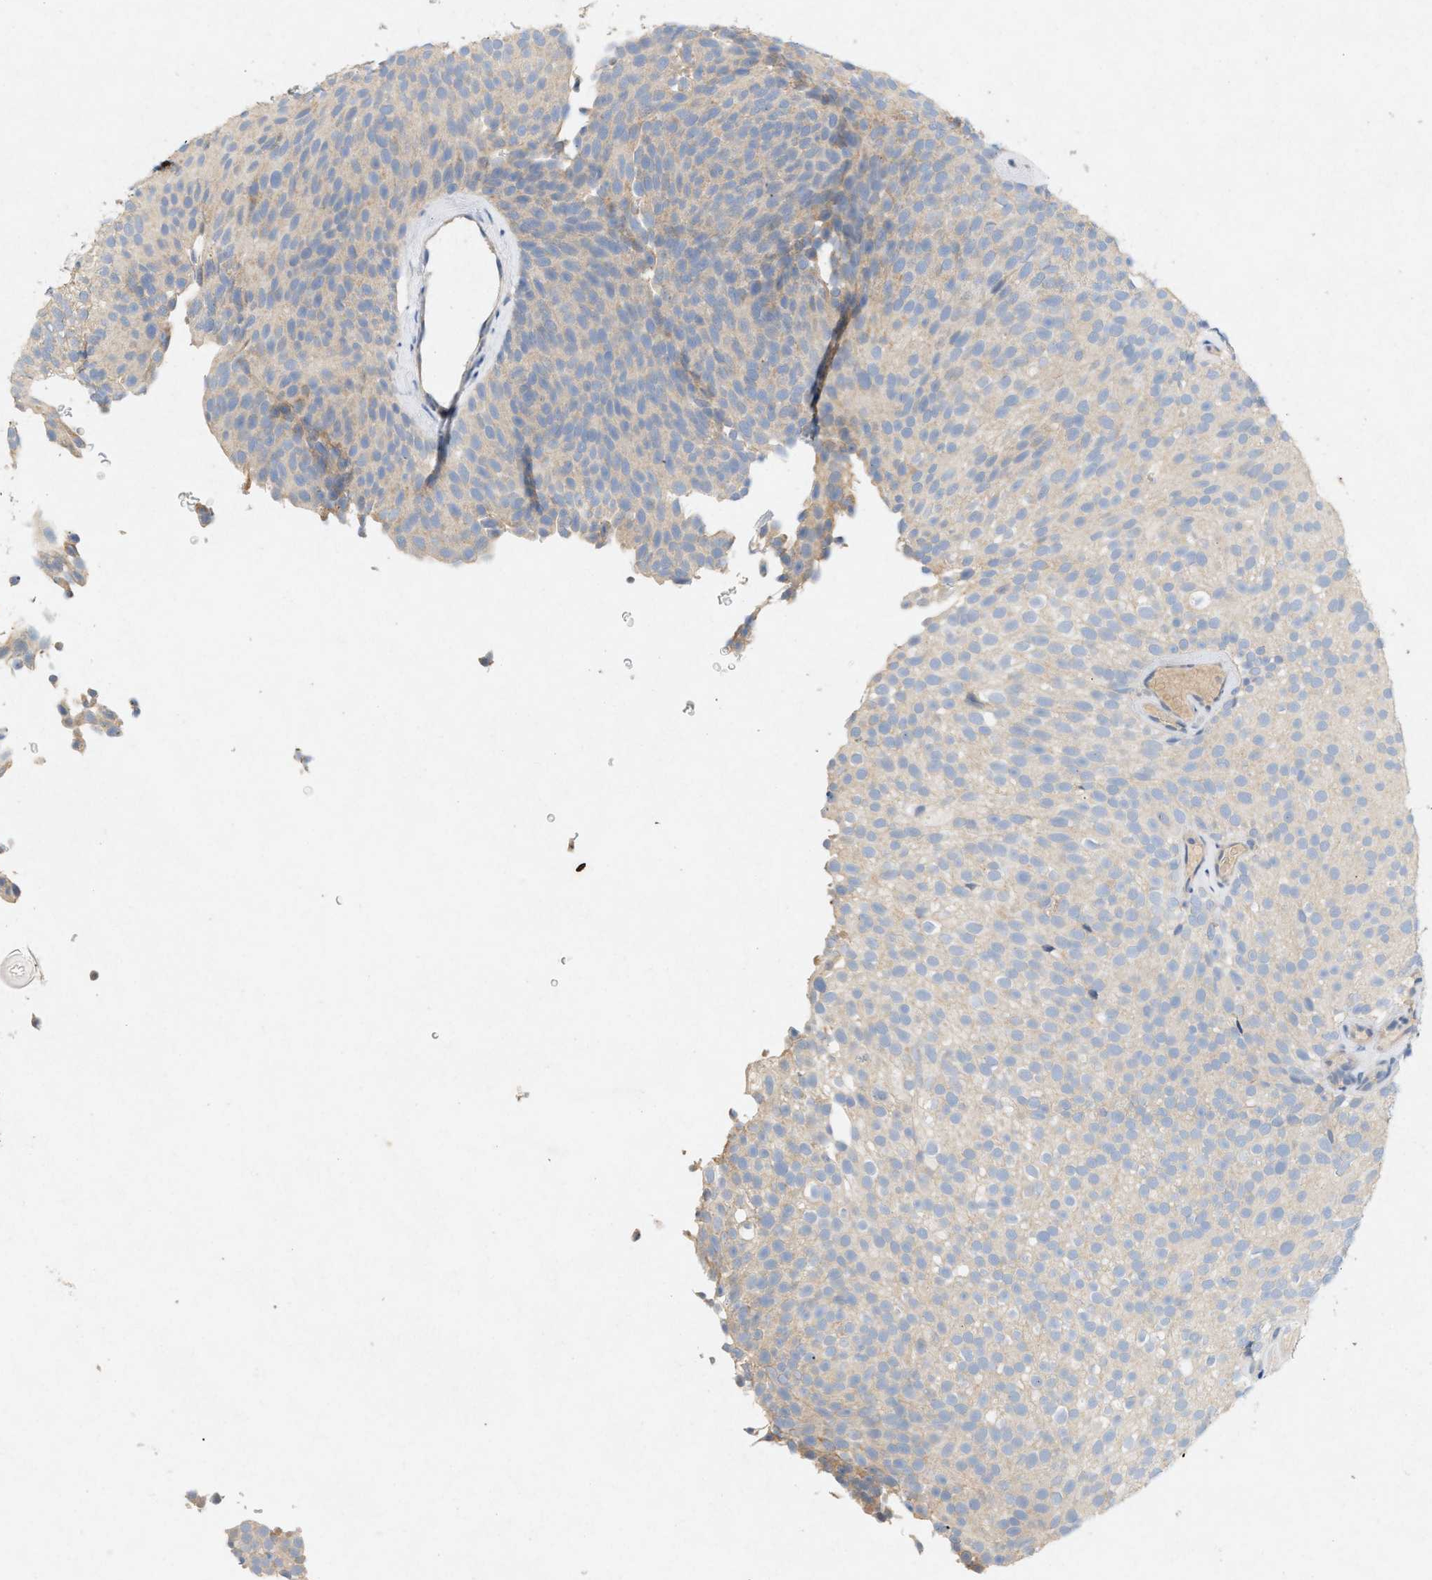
{"staining": {"intensity": "negative", "quantity": "none", "location": "none"}, "tissue": "urothelial cancer", "cell_type": "Tumor cells", "image_type": "cancer", "snomed": [{"axis": "morphology", "description": "Urothelial carcinoma, Low grade"}, {"axis": "topography", "description": "Urinary bladder"}], "caption": "Immunohistochemical staining of low-grade urothelial carcinoma exhibits no significant positivity in tumor cells.", "gene": "DCAF7", "patient": {"sex": "male", "age": 78}}